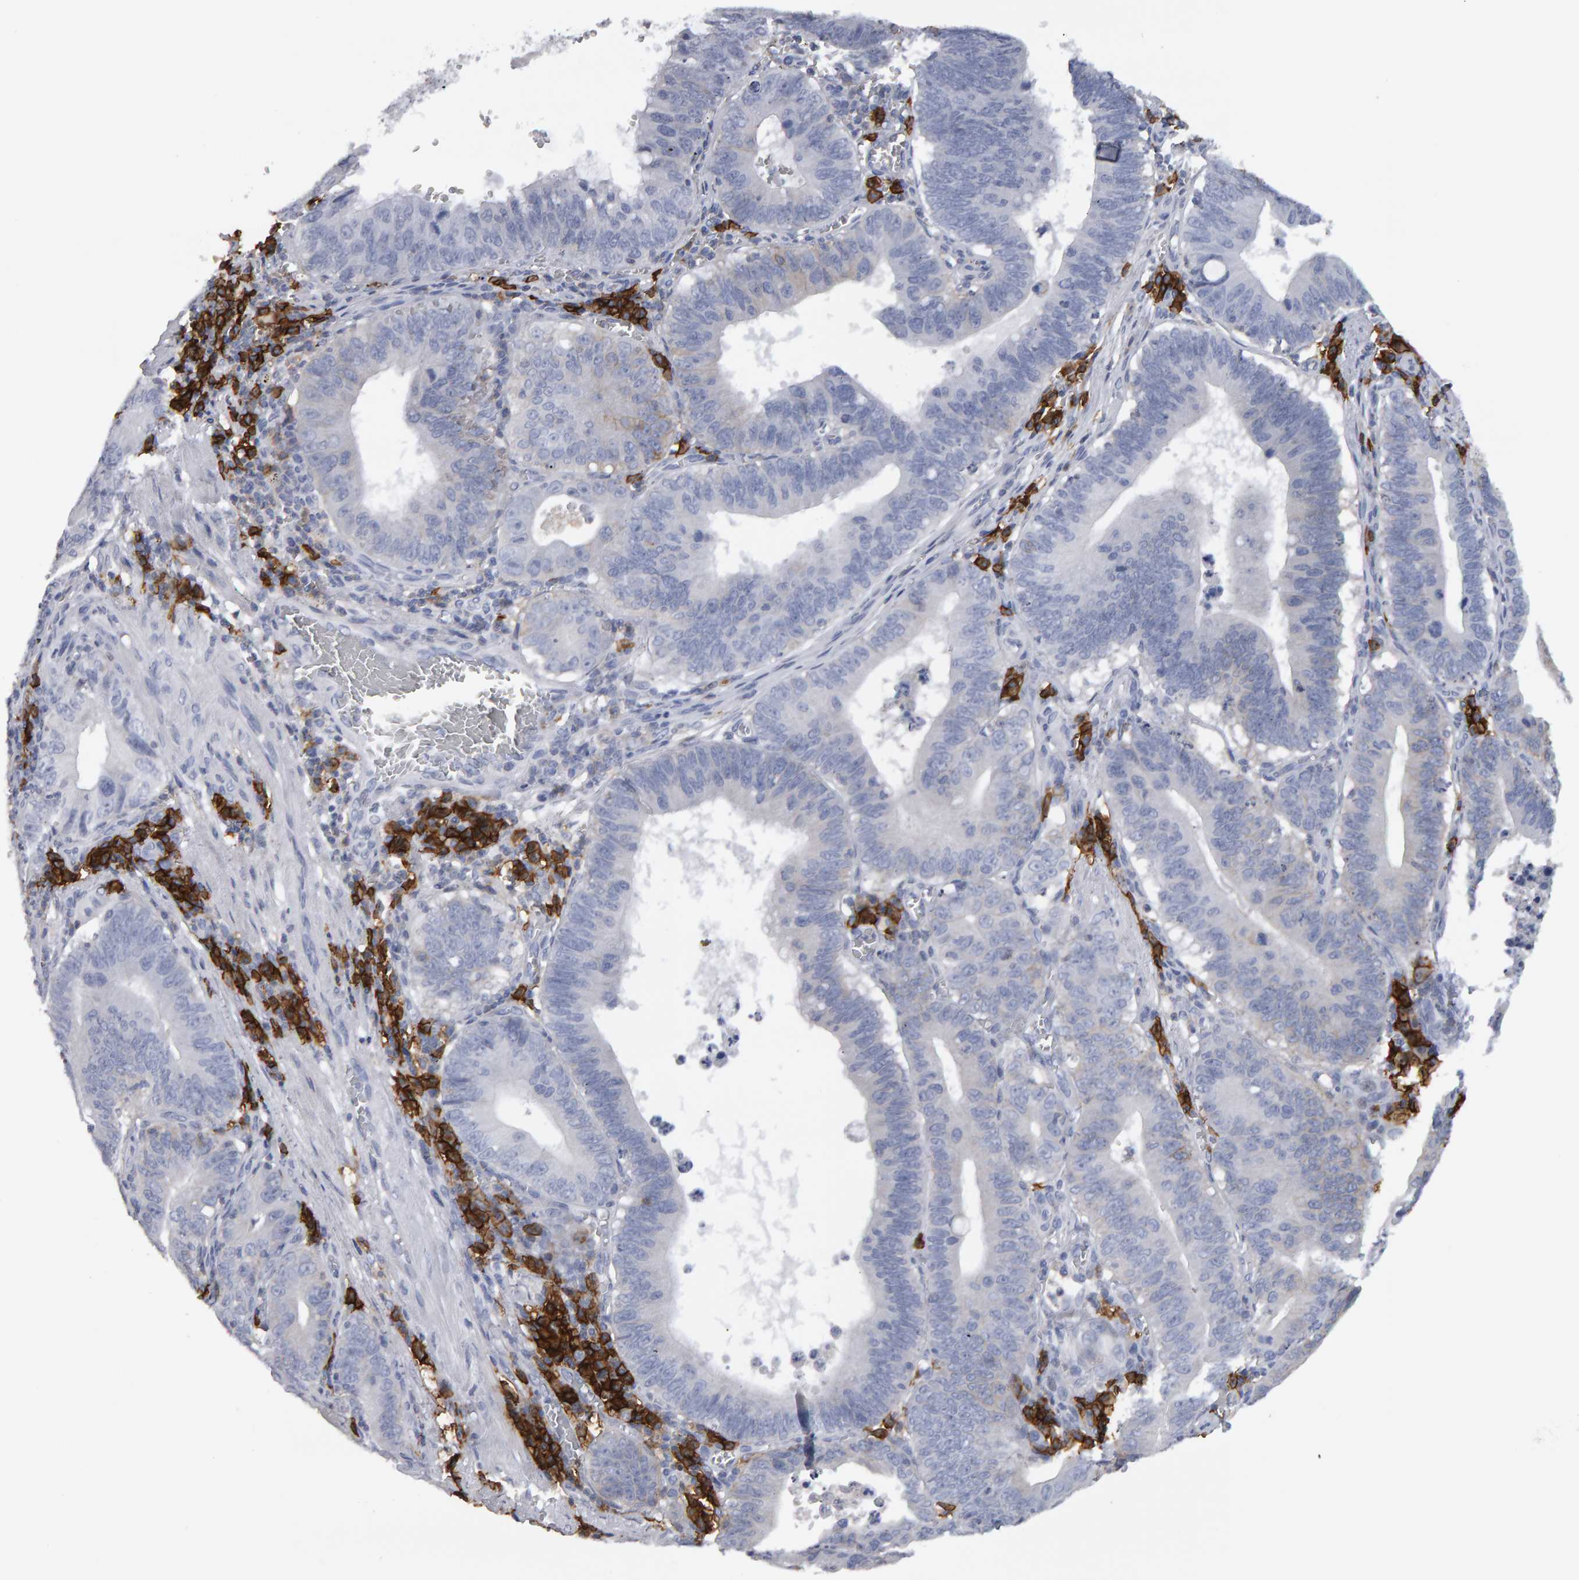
{"staining": {"intensity": "negative", "quantity": "none", "location": "none"}, "tissue": "stomach cancer", "cell_type": "Tumor cells", "image_type": "cancer", "snomed": [{"axis": "morphology", "description": "Adenocarcinoma, NOS"}, {"axis": "topography", "description": "Stomach"}, {"axis": "topography", "description": "Gastric cardia"}], "caption": "There is no significant staining in tumor cells of stomach cancer (adenocarcinoma).", "gene": "CD38", "patient": {"sex": "male", "age": 59}}